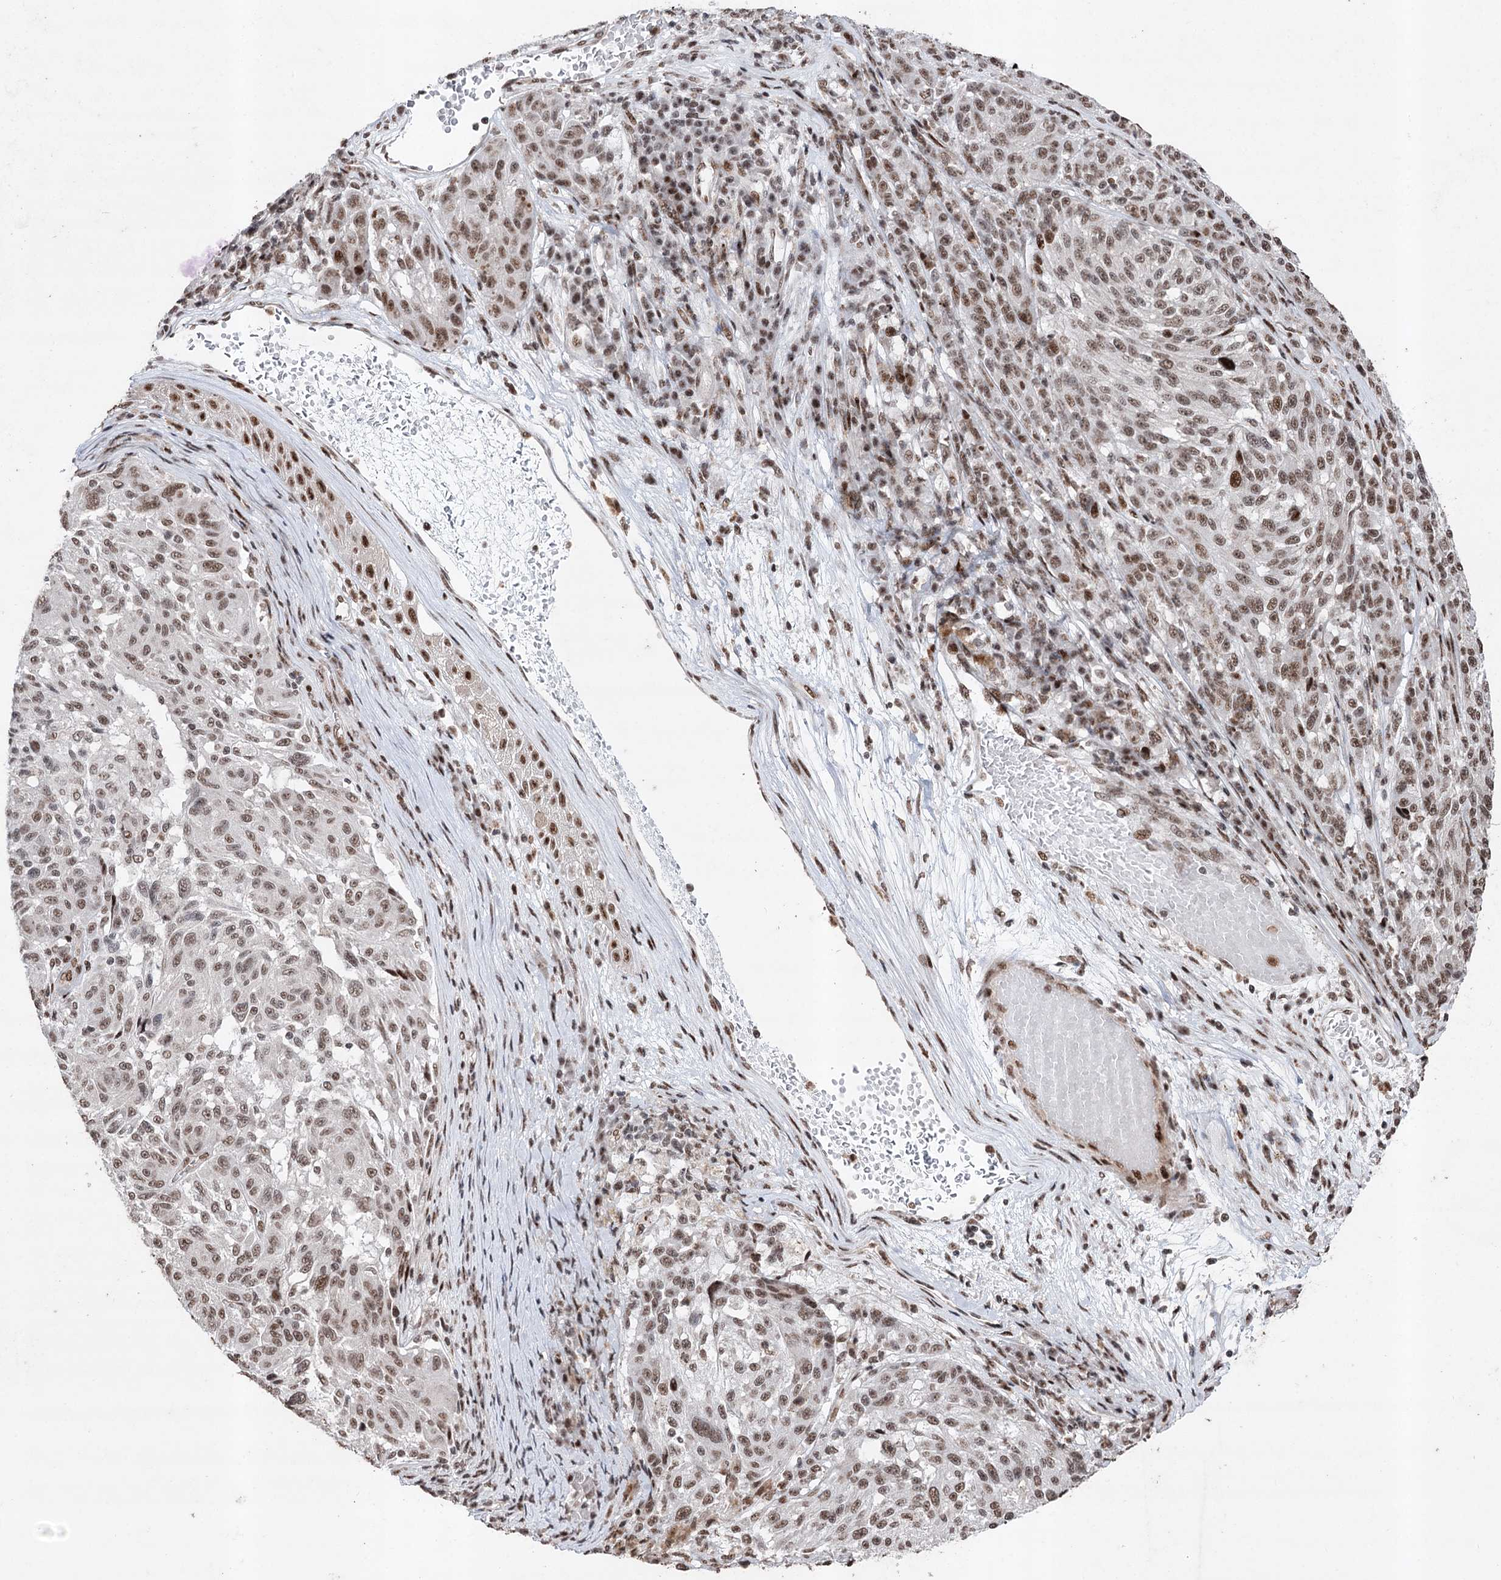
{"staining": {"intensity": "moderate", "quantity": ">75%", "location": "nuclear"}, "tissue": "melanoma", "cell_type": "Tumor cells", "image_type": "cancer", "snomed": [{"axis": "morphology", "description": "Malignant melanoma, NOS"}, {"axis": "topography", "description": "Skin"}], "caption": "This photomicrograph displays immunohistochemistry staining of malignant melanoma, with medium moderate nuclear expression in approximately >75% of tumor cells.", "gene": "PDCD4", "patient": {"sex": "male", "age": 53}}